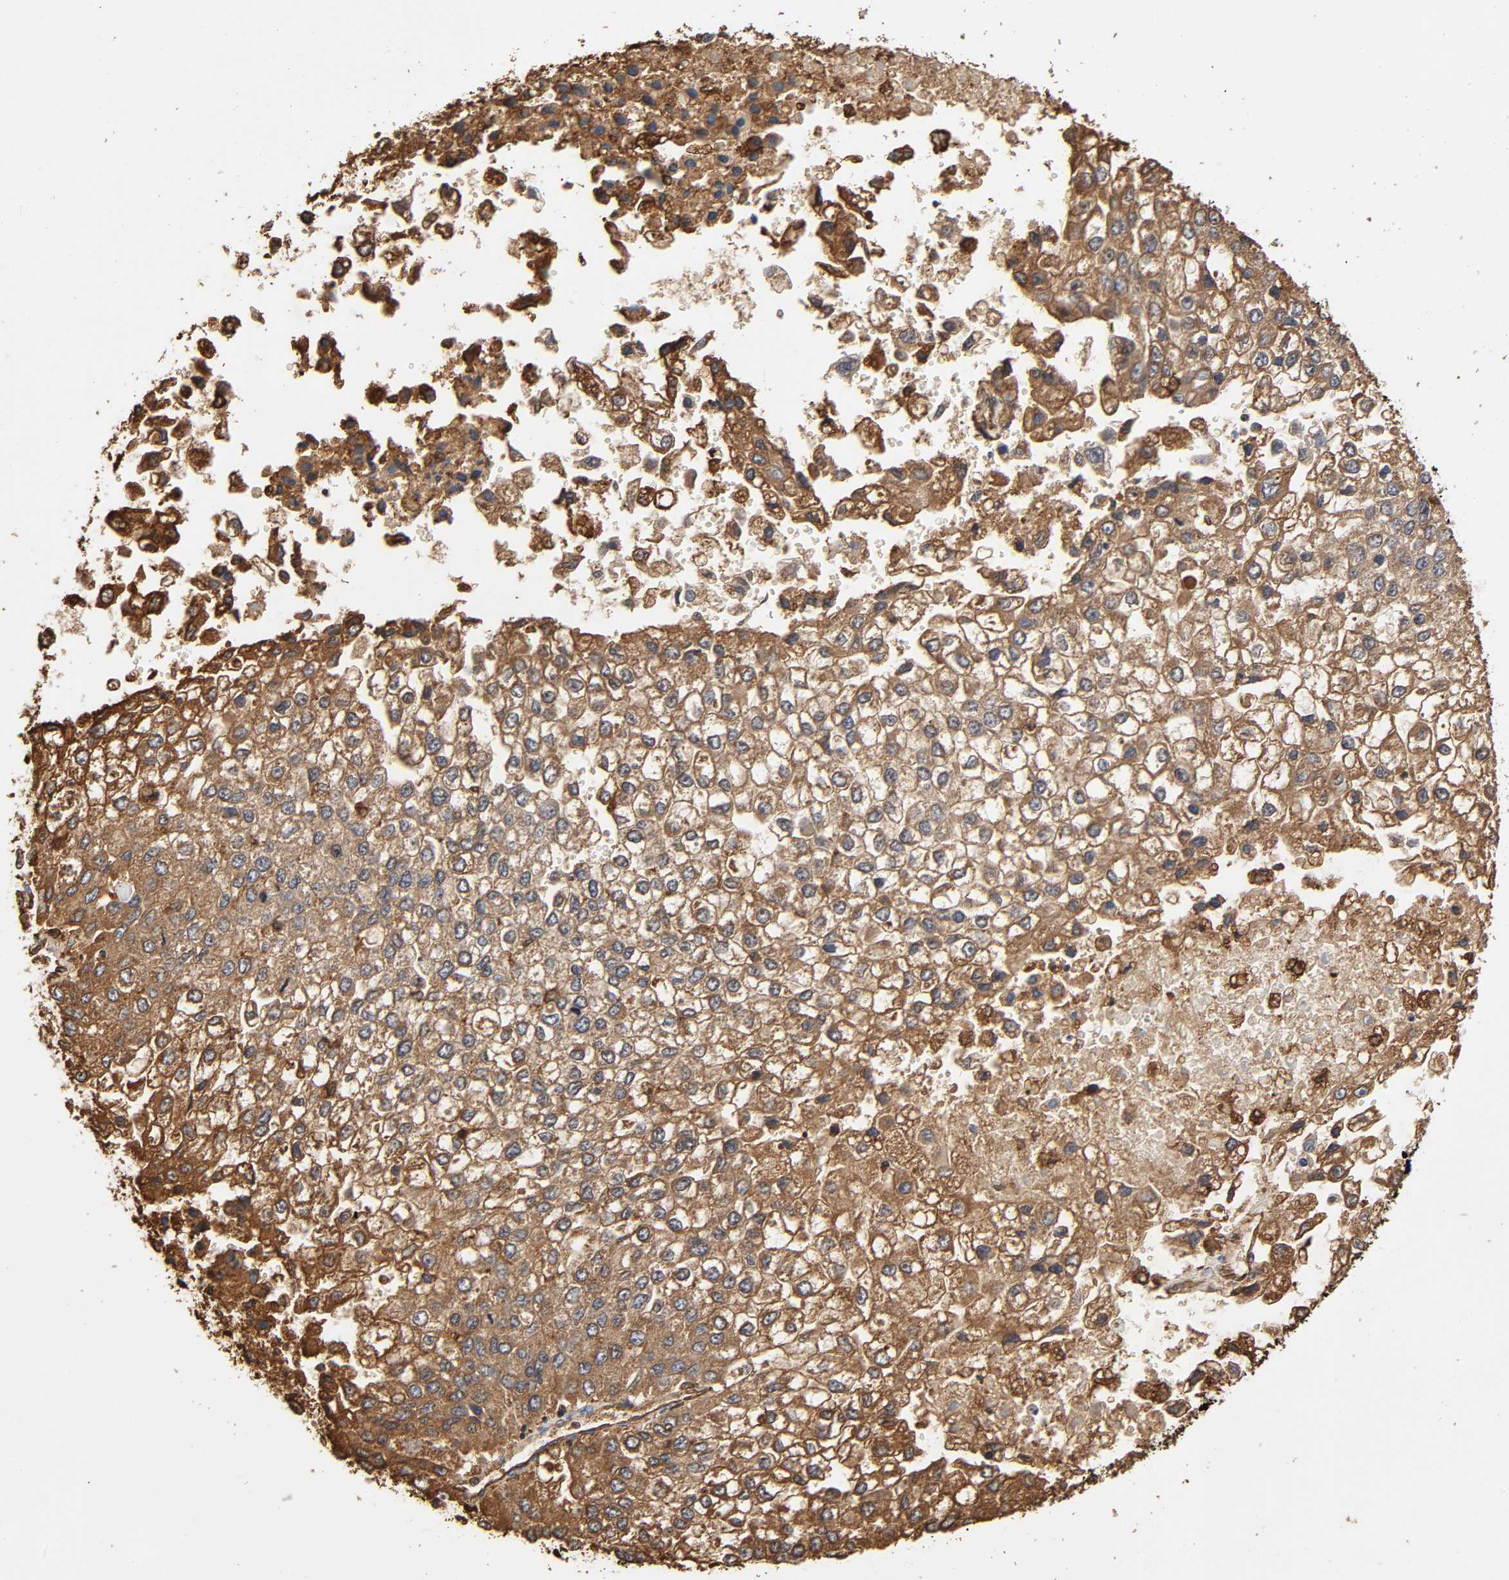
{"staining": {"intensity": "moderate", "quantity": ">75%", "location": "cytoplasmic/membranous"}, "tissue": "liver cancer", "cell_type": "Tumor cells", "image_type": "cancer", "snomed": [{"axis": "morphology", "description": "Carcinoma, Hepatocellular, NOS"}, {"axis": "topography", "description": "Liver"}], "caption": "Immunohistochemical staining of human liver hepatocellular carcinoma reveals medium levels of moderate cytoplasmic/membranous protein positivity in approximately >75% of tumor cells.", "gene": "ANXA2", "patient": {"sex": "female", "age": 66}}